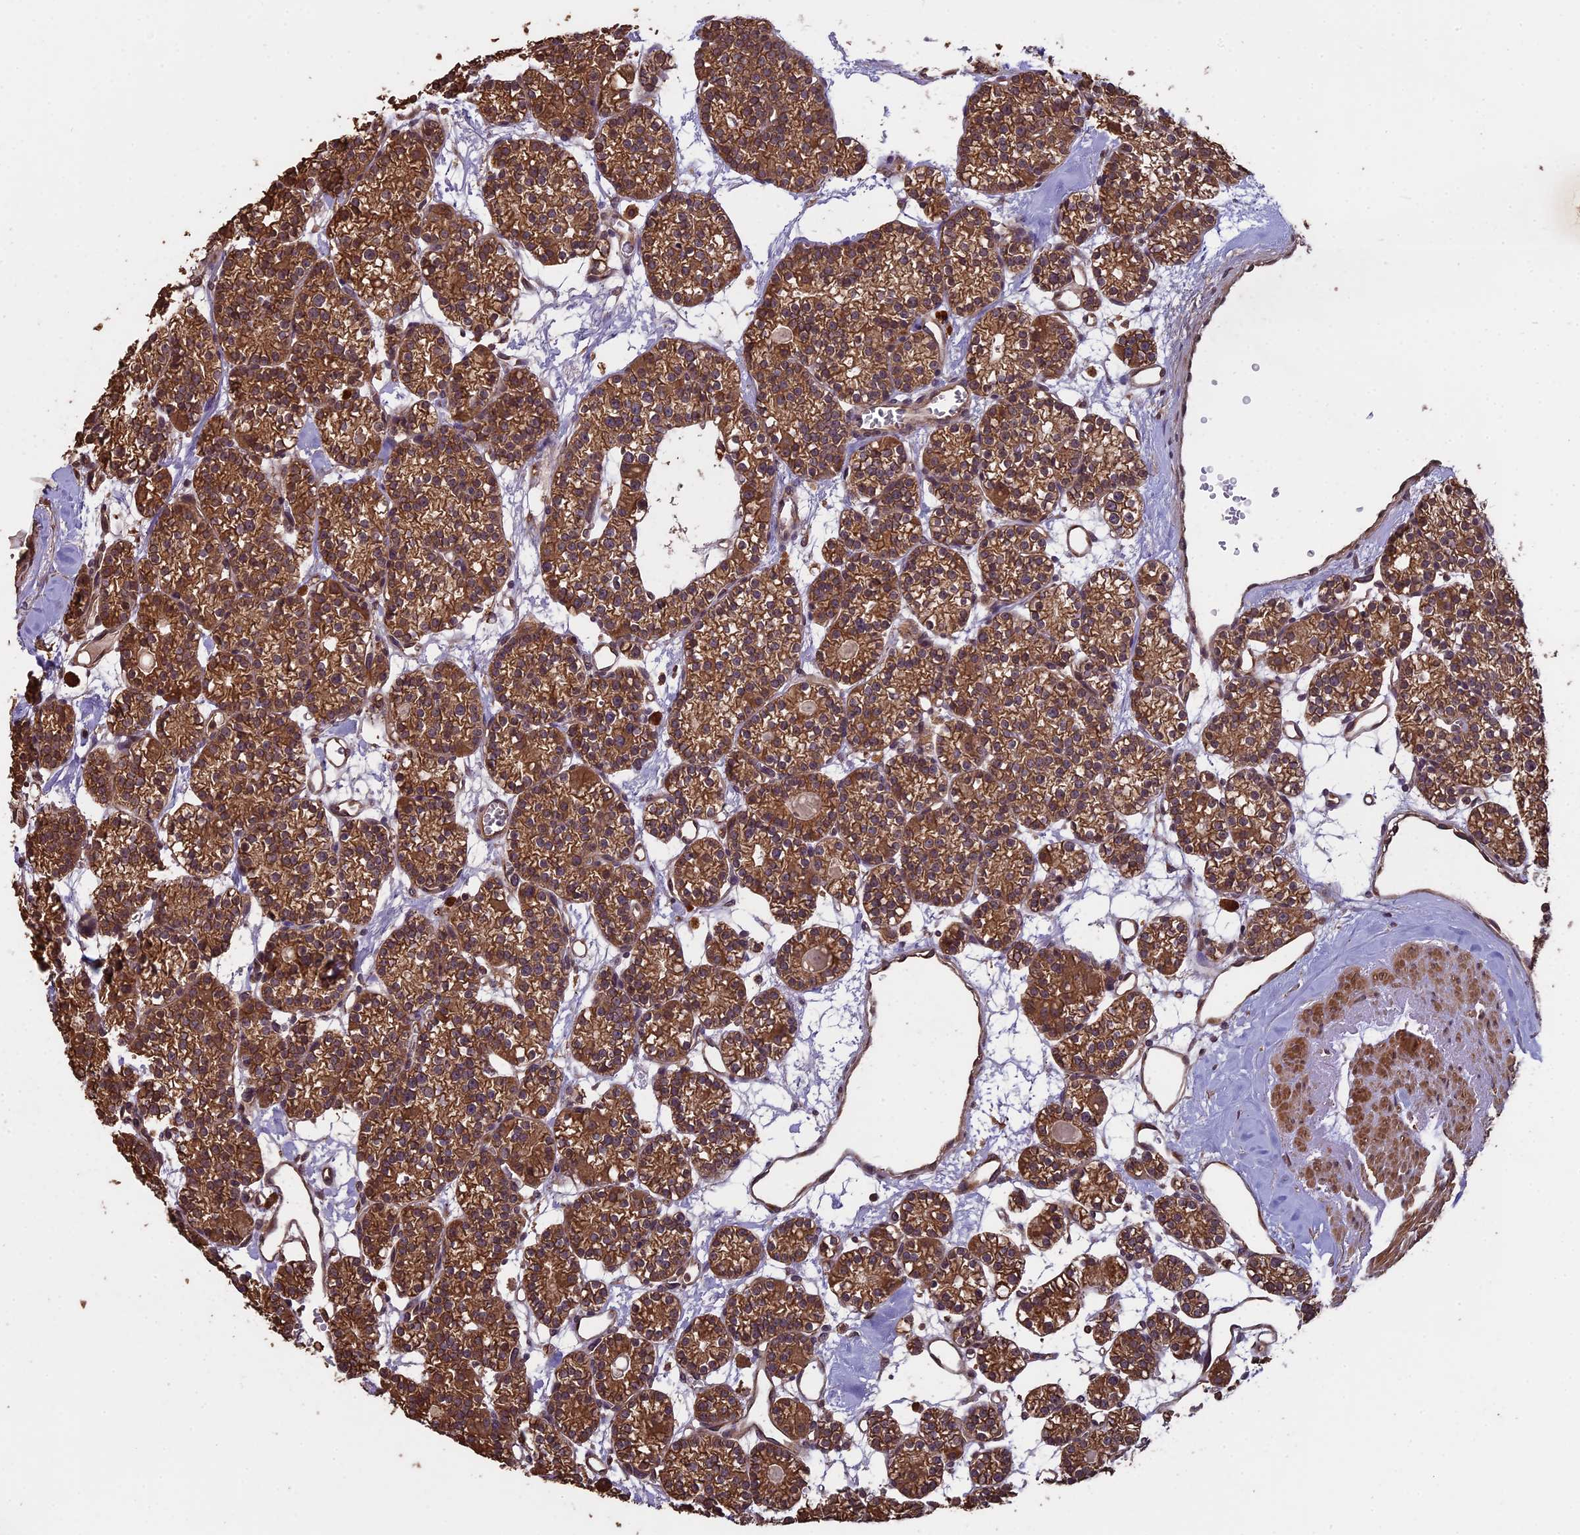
{"staining": {"intensity": "moderate", "quantity": ">75%", "location": "cytoplasmic/membranous,nuclear"}, "tissue": "parathyroid gland", "cell_type": "Glandular cells", "image_type": "normal", "snomed": [{"axis": "morphology", "description": "Normal tissue, NOS"}, {"axis": "topography", "description": "Parathyroid gland"}], "caption": "Human parathyroid gland stained with a brown dye displays moderate cytoplasmic/membranous,nuclear positive positivity in about >75% of glandular cells.", "gene": "CHD9", "patient": {"sex": "female", "age": 64}}